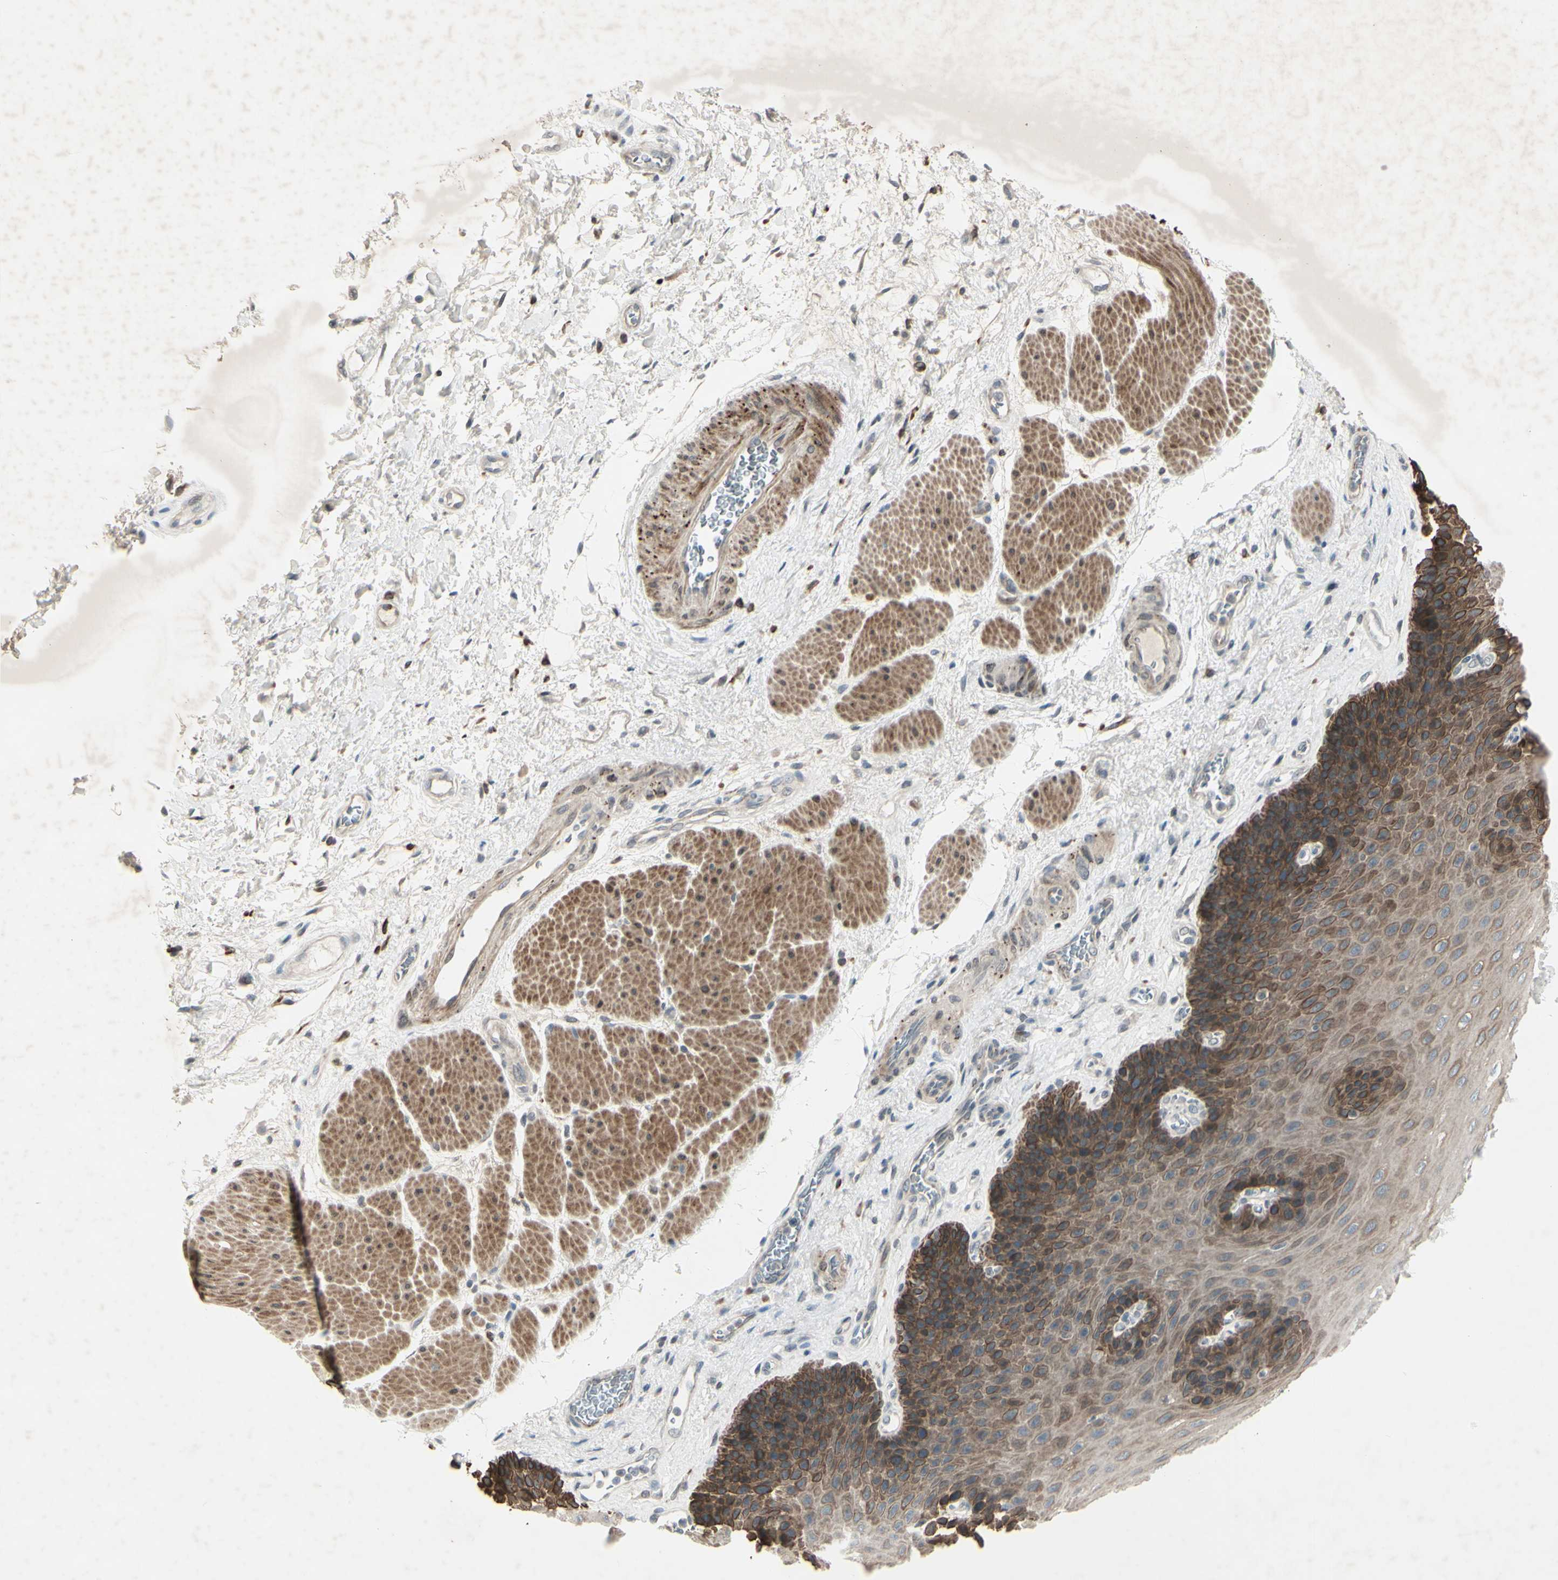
{"staining": {"intensity": "strong", "quantity": "25%-75%", "location": "cytoplasmic/membranous"}, "tissue": "esophagus", "cell_type": "Squamous epithelial cells", "image_type": "normal", "snomed": [{"axis": "morphology", "description": "Normal tissue, NOS"}, {"axis": "topography", "description": "Esophagus"}], "caption": "Esophagus stained for a protein shows strong cytoplasmic/membranous positivity in squamous epithelial cells. Ihc stains the protein of interest in brown and the nuclei are stained blue.", "gene": "FGFR2", "patient": {"sex": "female", "age": 72}}